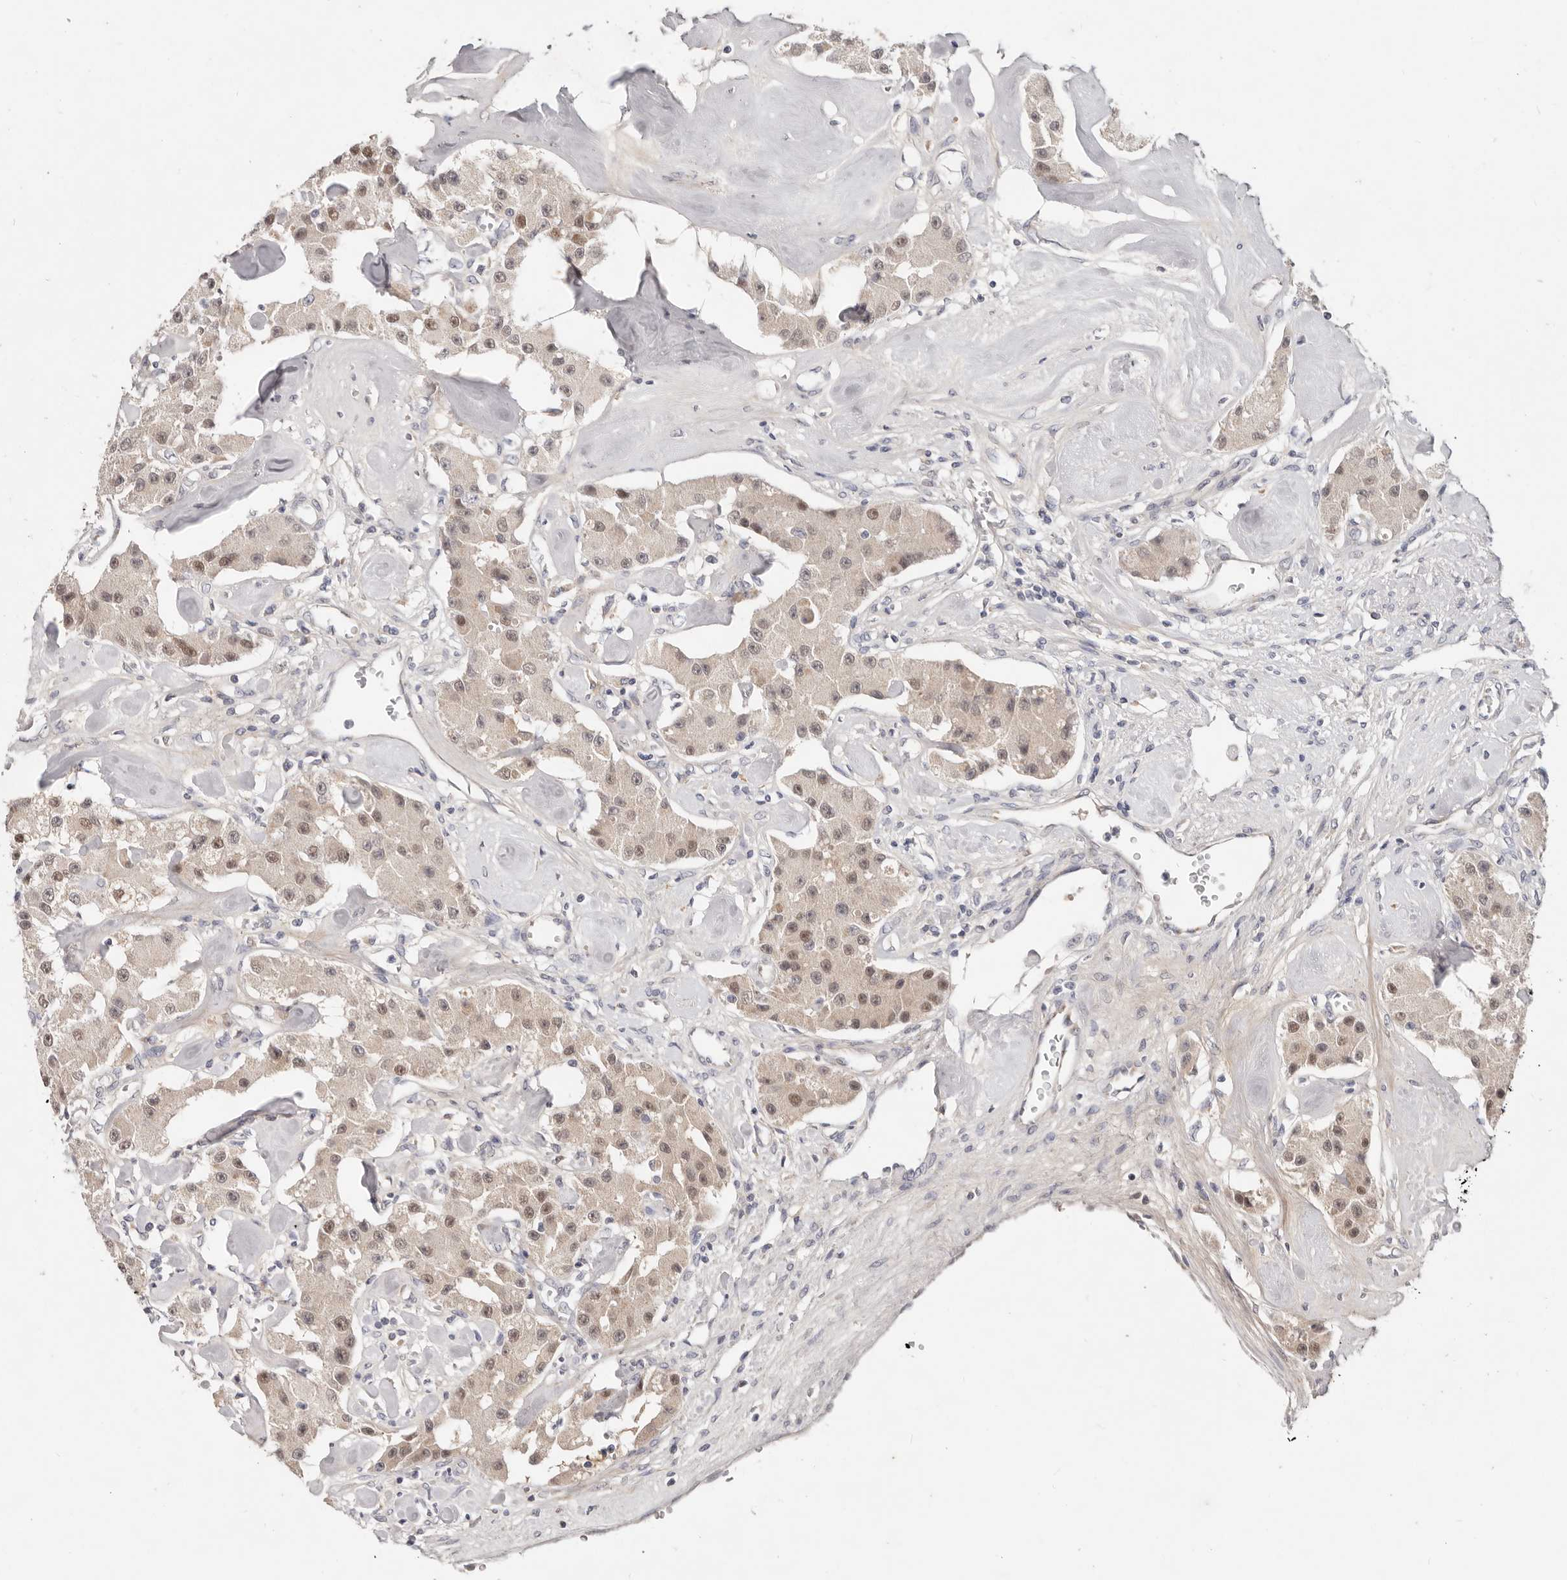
{"staining": {"intensity": "weak", "quantity": "25%-75%", "location": "nuclear"}, "tissue": "carcinoid", "cell_type": "Tumor cells", "image_type": "cancer", "snomed": [{"axis": "morphology", "description": "Carcinoid, malignant, NOS"}, {"axis": "topography", "description": "Pancreas"}], "caption": "DAB immunohistochemical staining of carcinoid (malignant) demonstrates weak nuclear protein positivity in about 25%-75% of tumor cells.", "gene": "WDR77", "patient": {"sex": "male", "age": 41}}